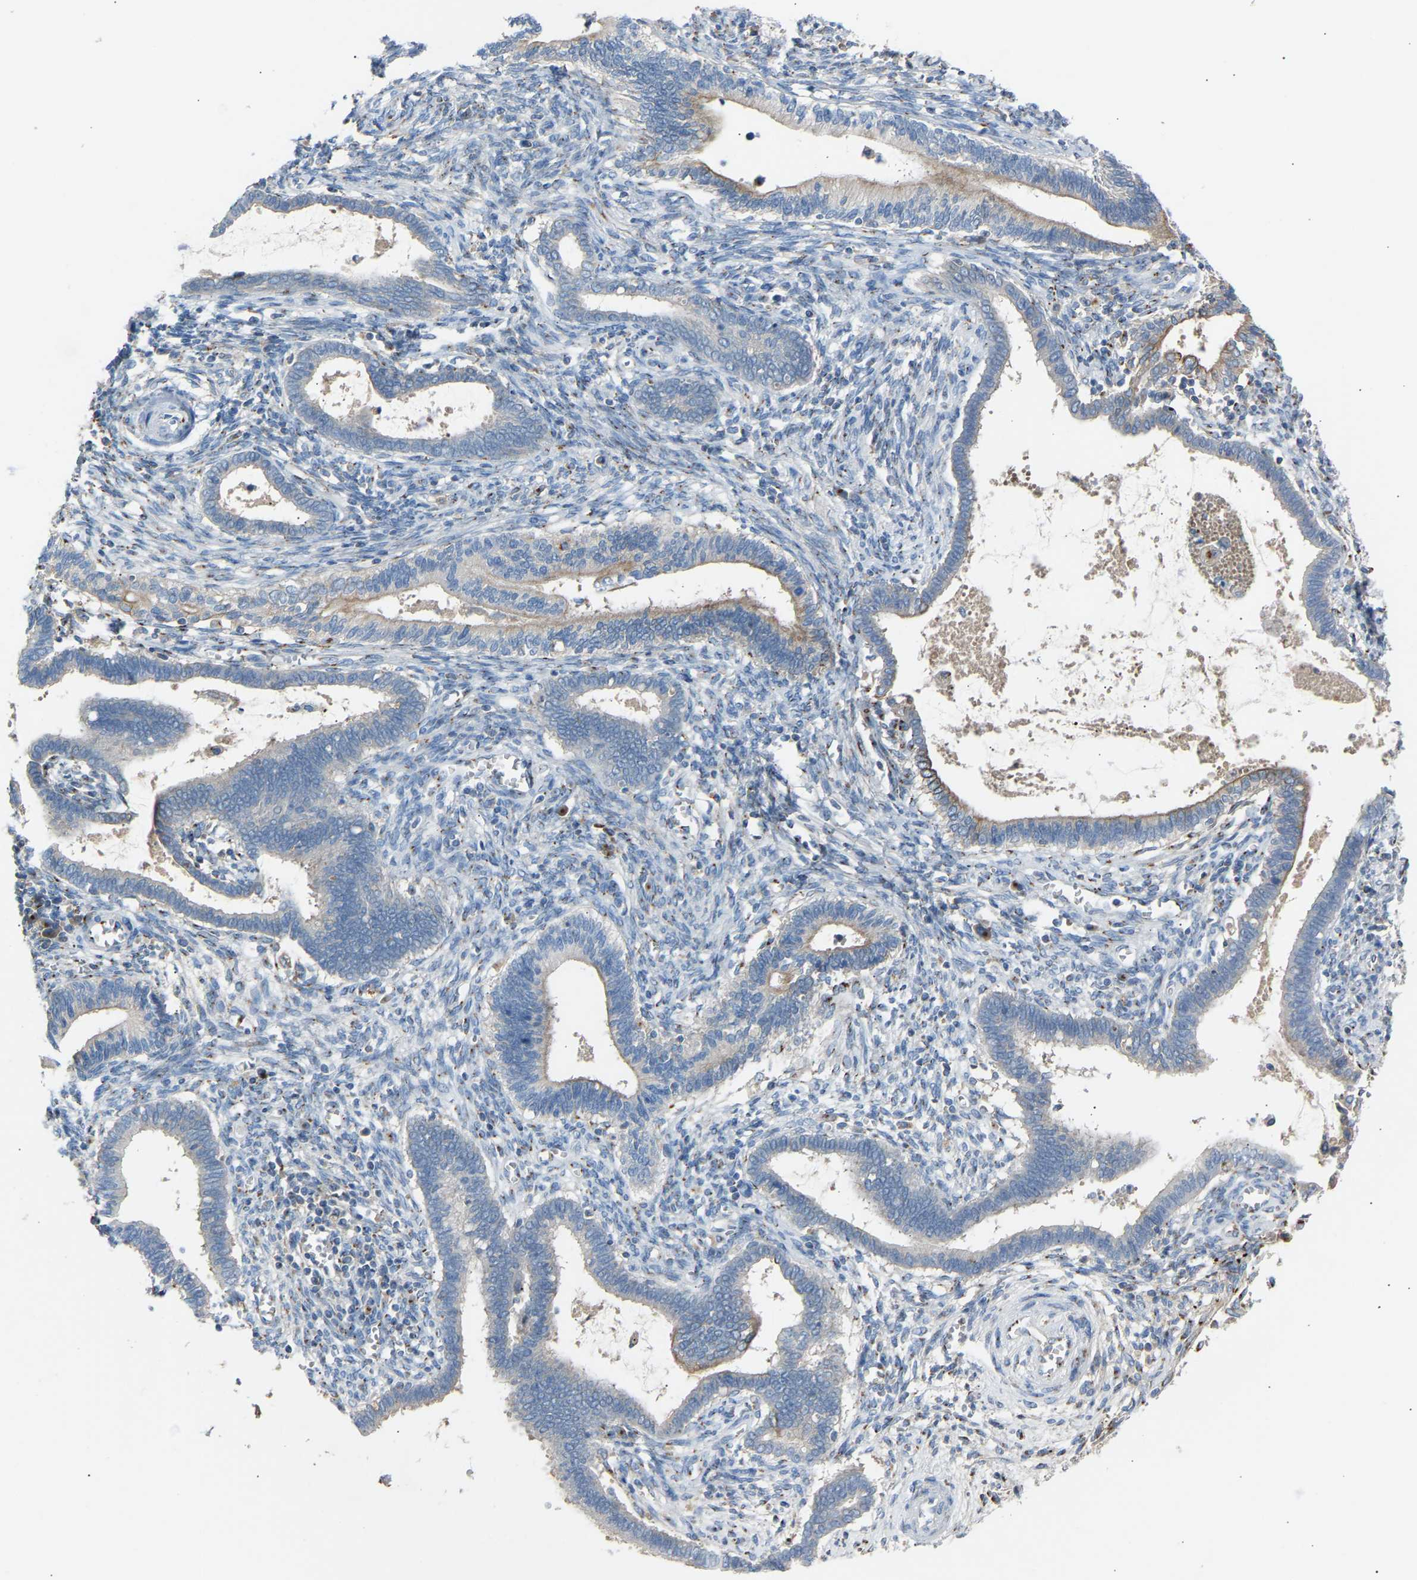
{"staining": {"intensity": "weak", "quantity": "25%-75%", "location": "cytoplasmic/membranous"}, "tissue": "cervical cancer", "cell_type": "Tumor cells", "image_type": "cancer", "snomed": [{"axis": "morphology", "description": "Adenocarcinoma, NOS"}, {"axis": "topography", "description": "Cervix"}], "caption": "This histopathology image demonstrates IHC staining of human cervical adenocarcinoma, with low weak cytoplasmic/membranous staining in approximately 25%-75% of tumor cells.", "gene": "CYREN", "patient": {"sex": "female", "age": 44}}